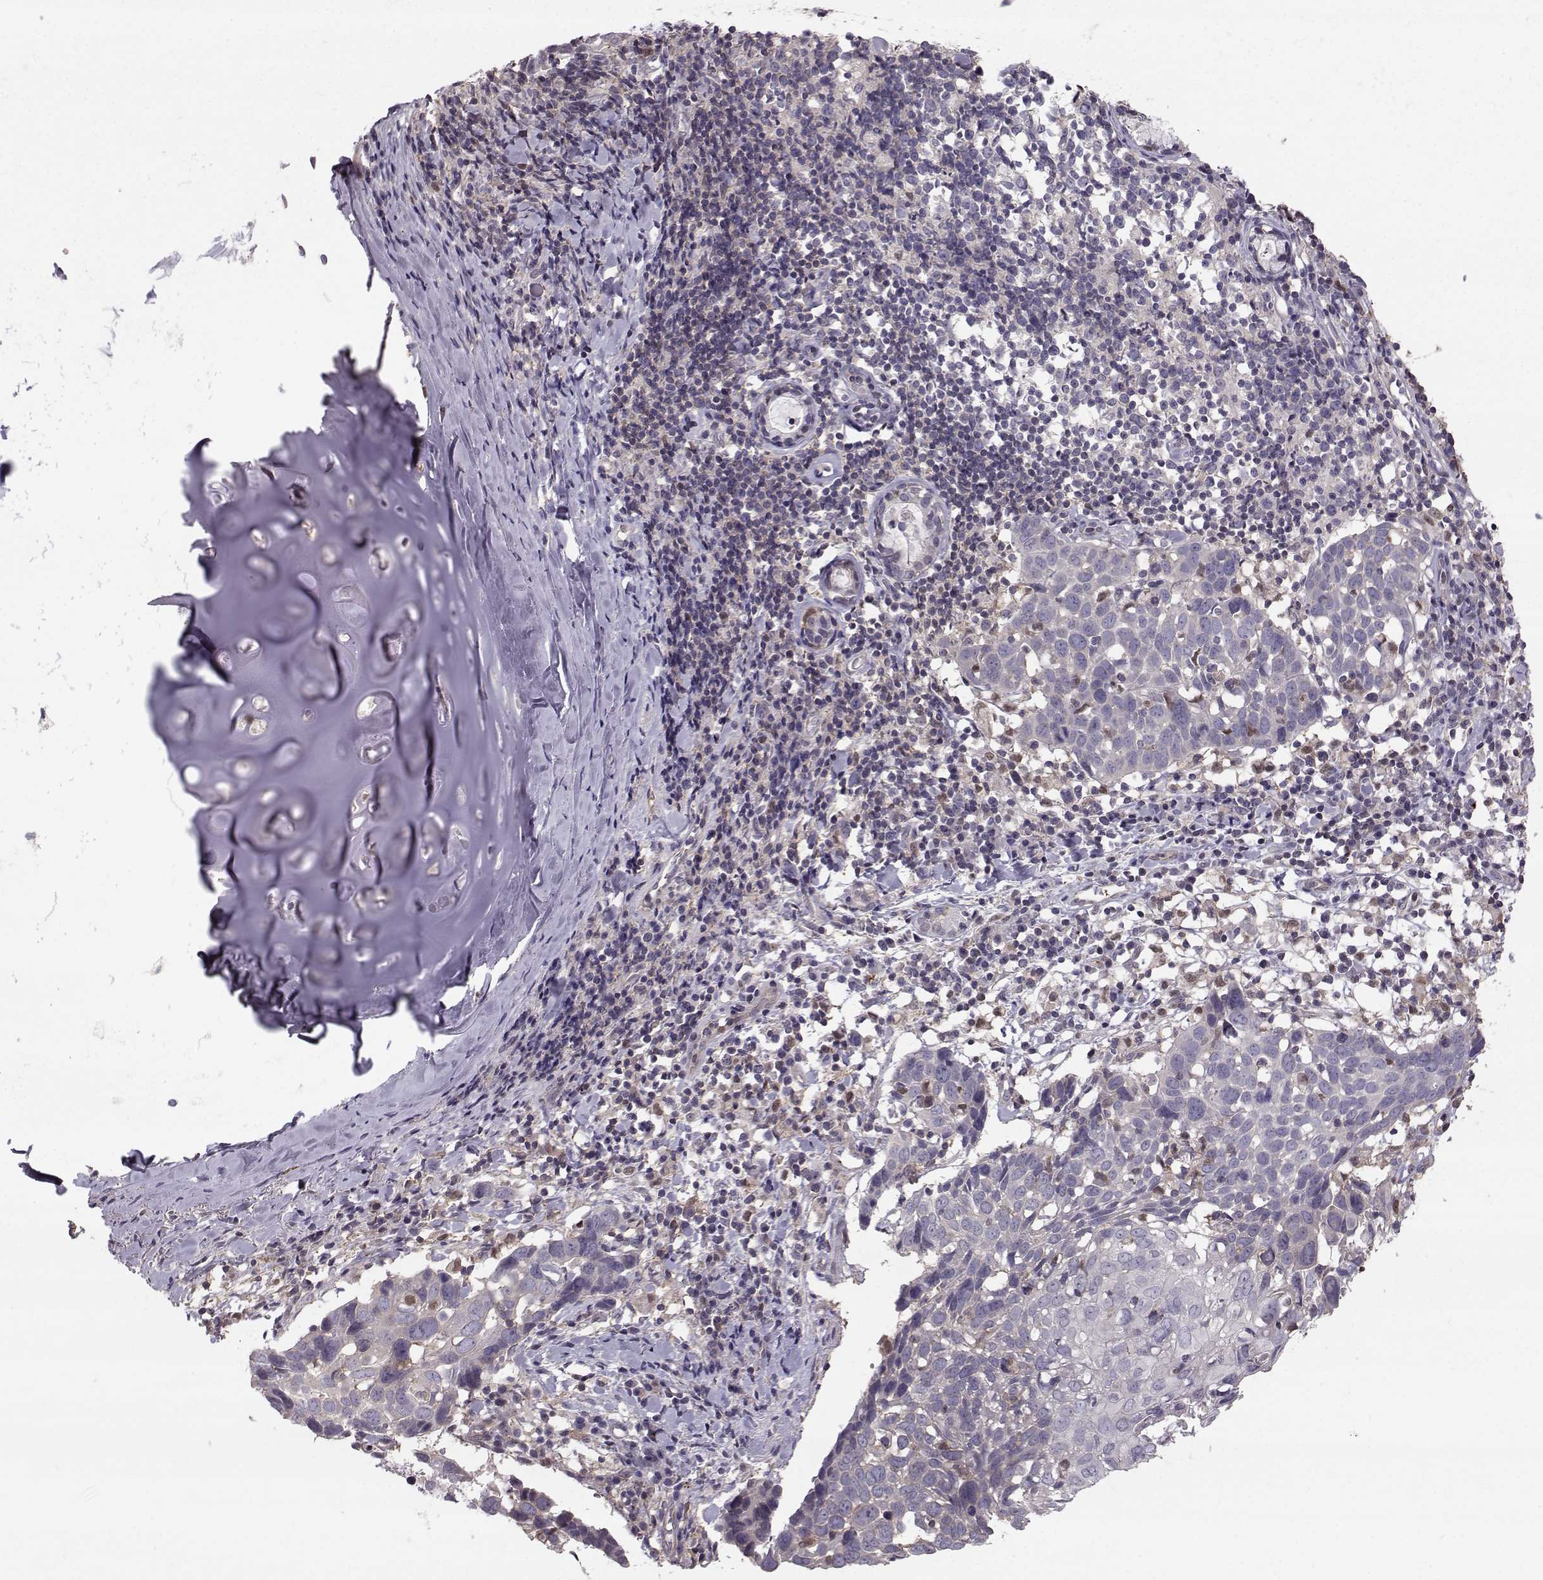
{"staining": {"intensity": "negative", "quantity": "none", "location": "none"}, "tissue": "lung cancer", "cell_type": "Tumor cells", "image_type": "cancer", "snomed": [{"axis": "morphology", "description": "Squamous cell carcinoma, NOS"}, {"axis": "topography", "description": "Lung"}], "caption": "This photomicrograph is of lung squamous cell carcinoma stained with immunohistochemistry to label a protein in brown with the nuclei are counter-stained blue. There is no staining in tumor cells.", "gene": "ASB16", "patient": {"sex": "male", "age": 57}}